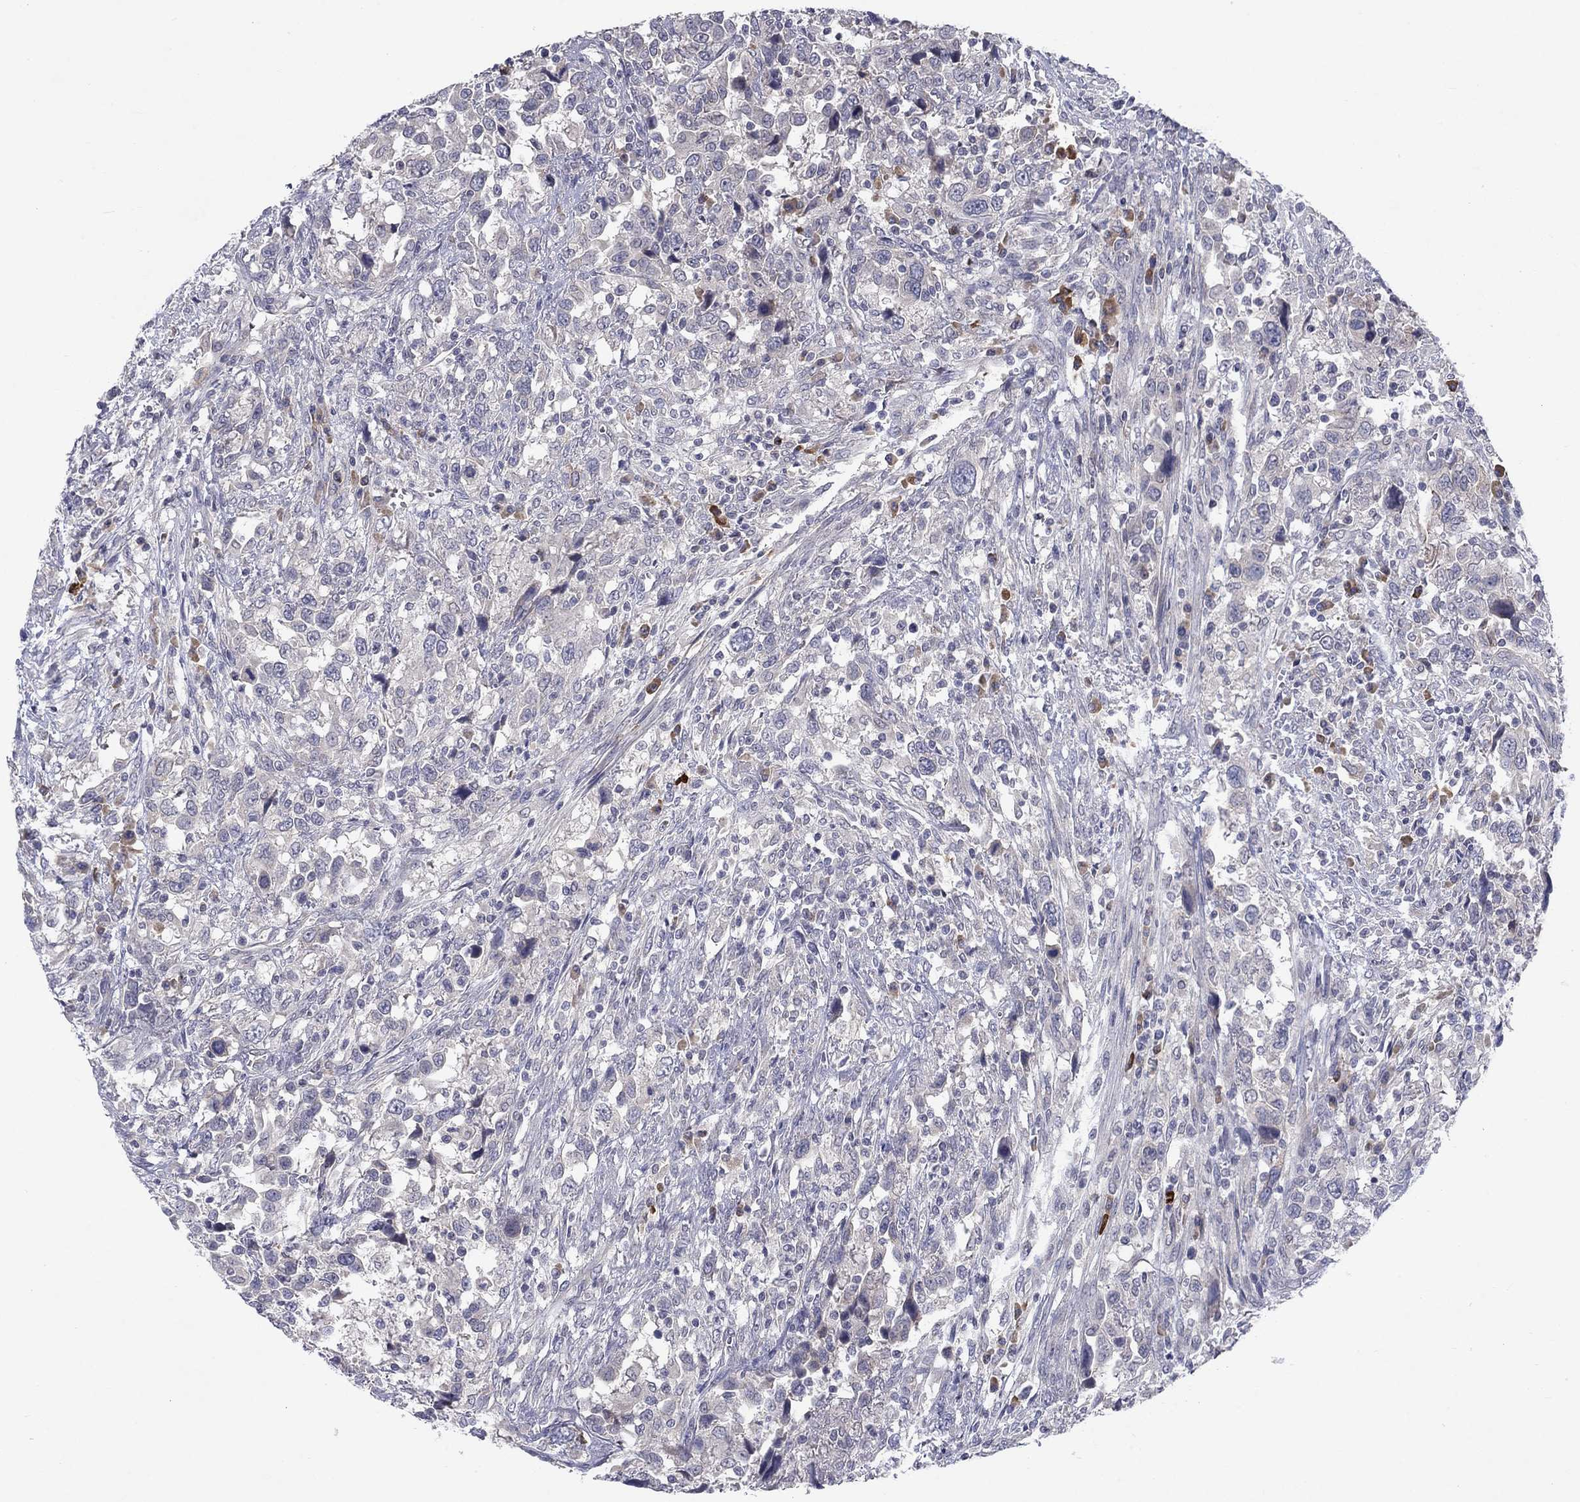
{"staining": {"intensity": "negative", "quantity": "none", "location": "none"}, "tissue": "urothelial cancer", "cell_type": "Tumor cells", "image_type": "cancer", "snomed": [{"axis": "morphology", "description": "Urothelial carcinoma, NOS"}, {"axis": "morphology", "description": "Urothelial carcinoma, High grade"}, {"axis": "topography", "description": "Urinary bladder"}], "caption": "A high-resolution histopathology image shows immunohistochemistry staining of urothelial cancer, which shows no significant expression in tumor cells. Nuclei are stained in blue.", "gene": "CACNA1A", "patient": {"sex": "female", "age": 64}}